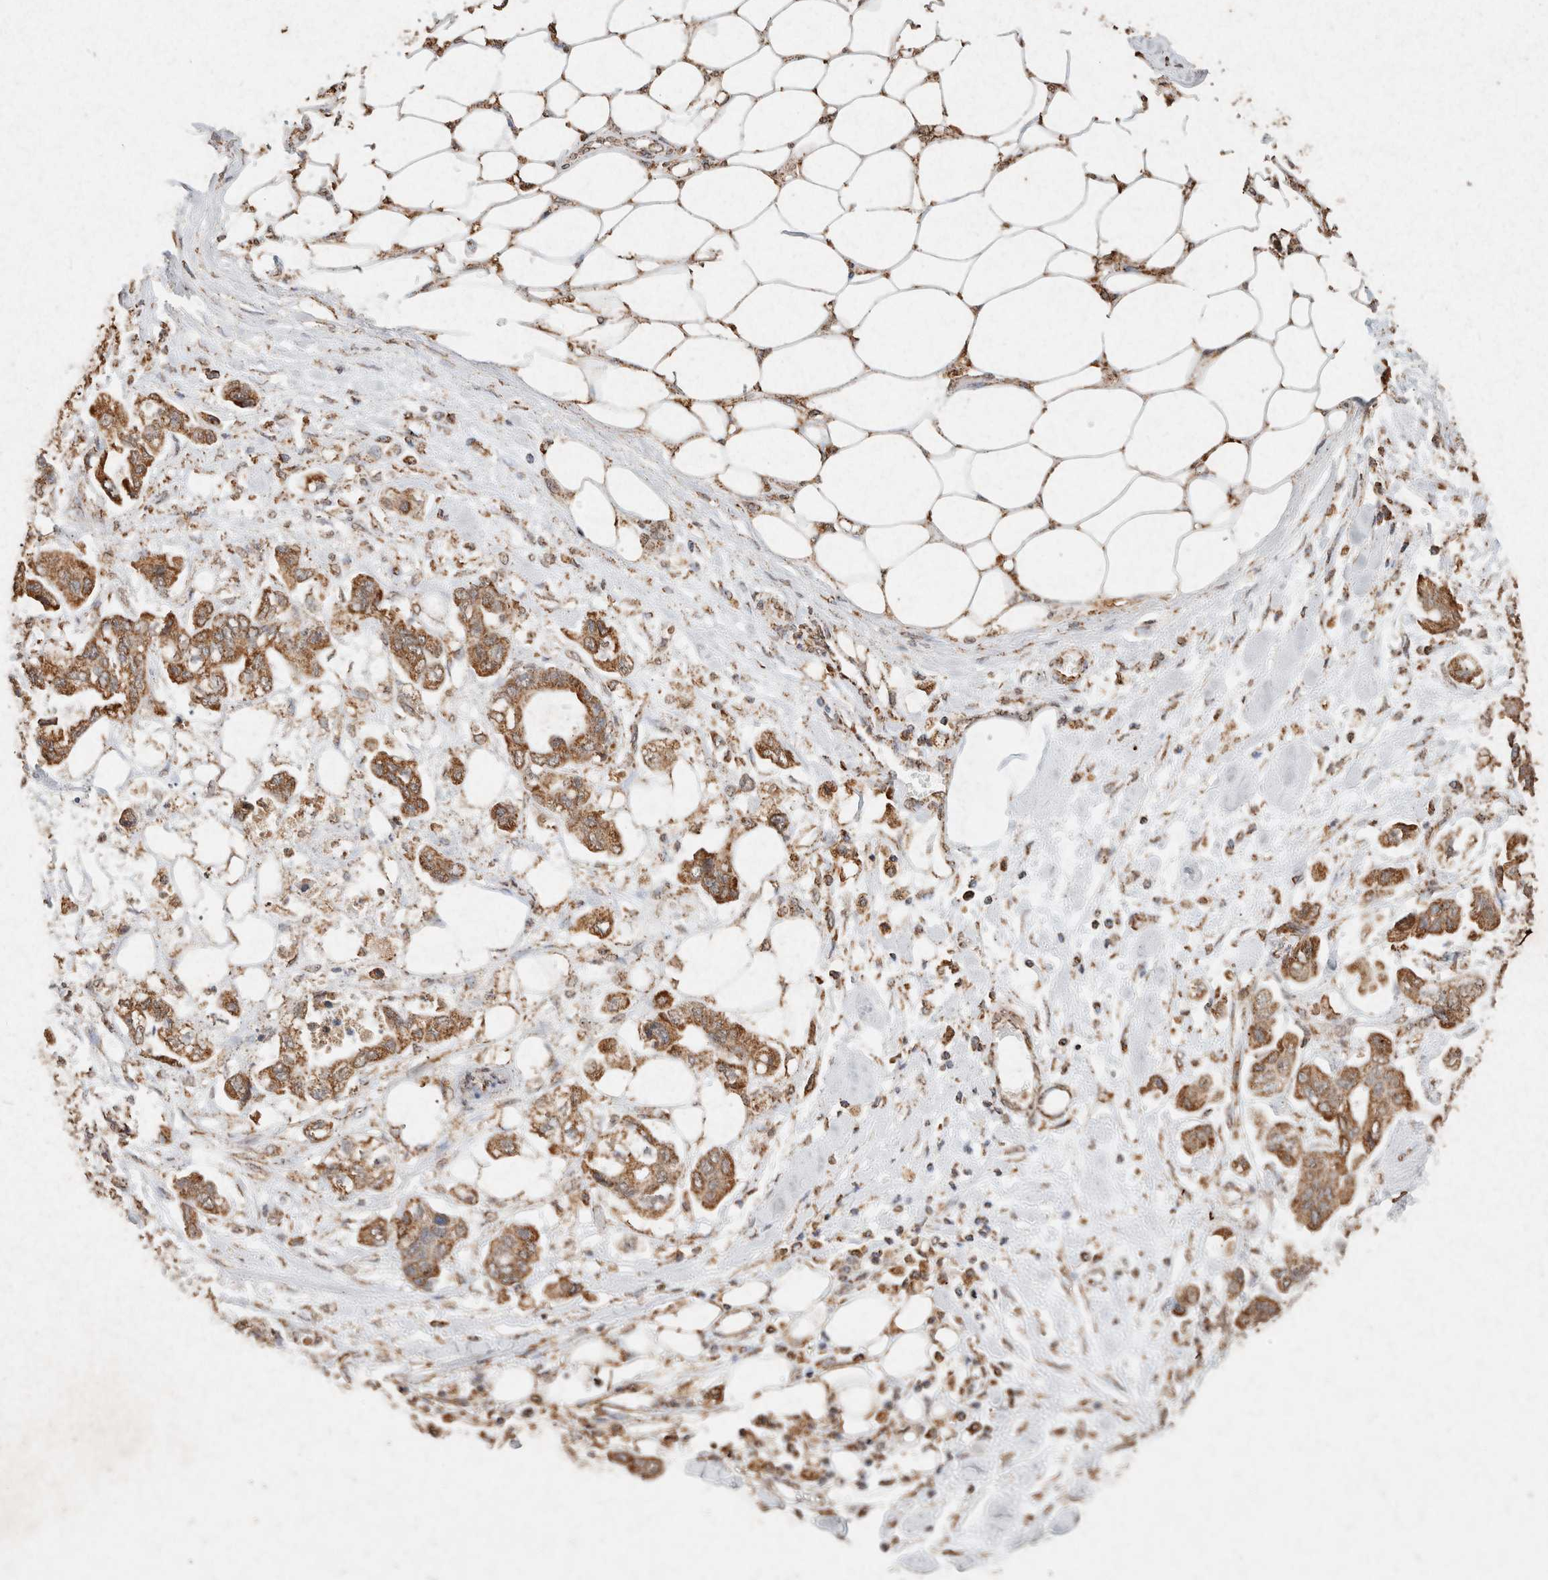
{"staining": {"intensity": "moderate", "quantity": ">75%", "location": "cytoplasmic/membranous"}, "tissue": "stomach cancer", "cell_type": "Tumor cells", "image_type": "cancer", "snomed": [{"axis": "morphology", "description": "Adenocarcinoma, NOS"}, {"axis": "topography", "description": "Stomach"}], "caption": "Approximately >75% of tumor cells in human stomach cancer (adenocarcinoma) demonstrate moderate cytoplasmic/membranous protein staining as visualized by brown immunohistochemical staining.", "gene": "SDC2", "patient": {"sex": "male", "age": 62}}